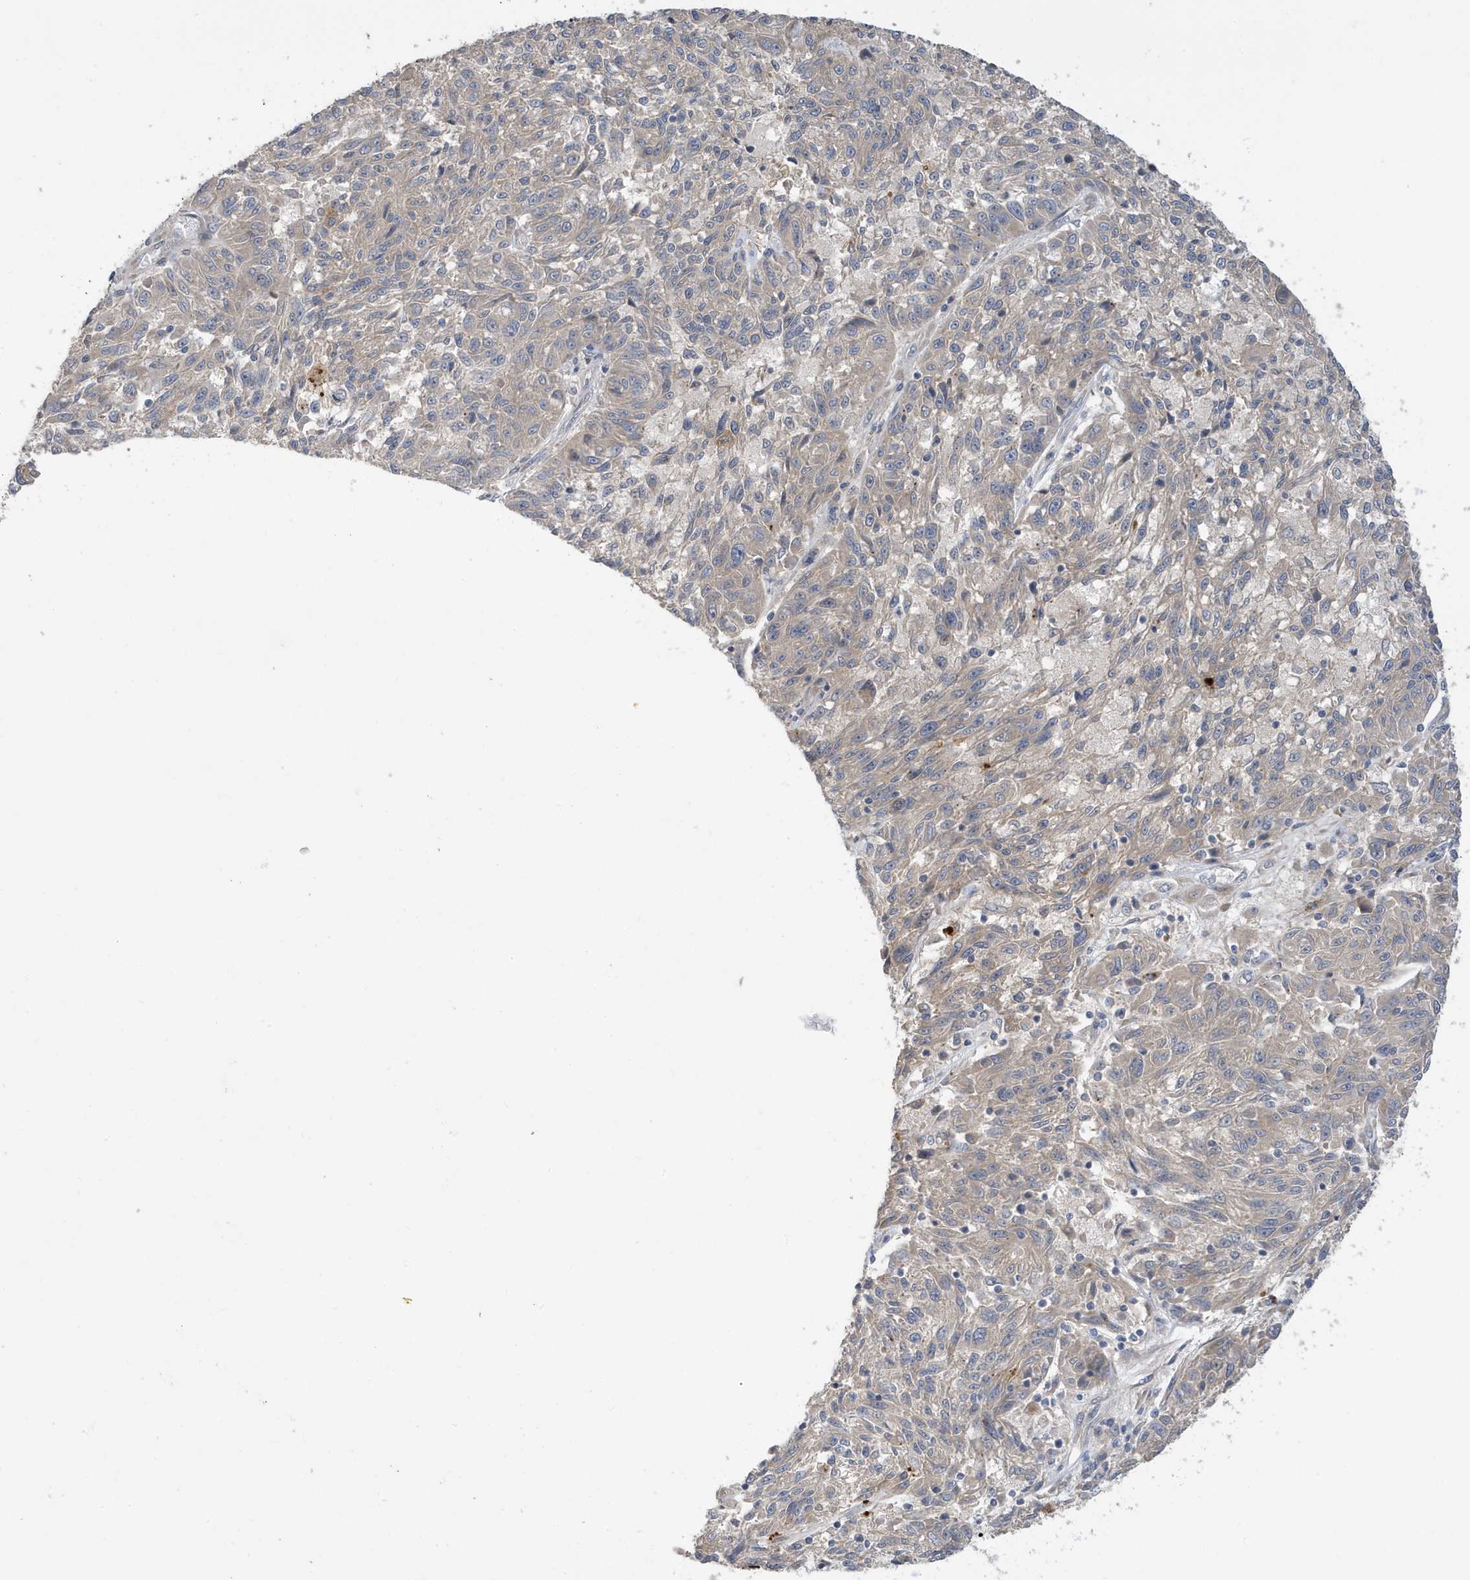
{"staining": {"intensity": "negative", "quantity": "none", "location": "none"}, "tissue": "melanoma", "cell_type": "Tumor cells", "image_type": "cancer", "snomed": [{"axis": "morphology", "description": "Malignant melanoma, NOS"}, {"axis": "topography", "description": "Skin"}], "caption": "Tumor cells show no significant protein positivity in melanoma. (DAB immunohistochemistry, high magnification).", "gene": "LAPTM4A", "patient": {"sex": "male", "age": 53}}